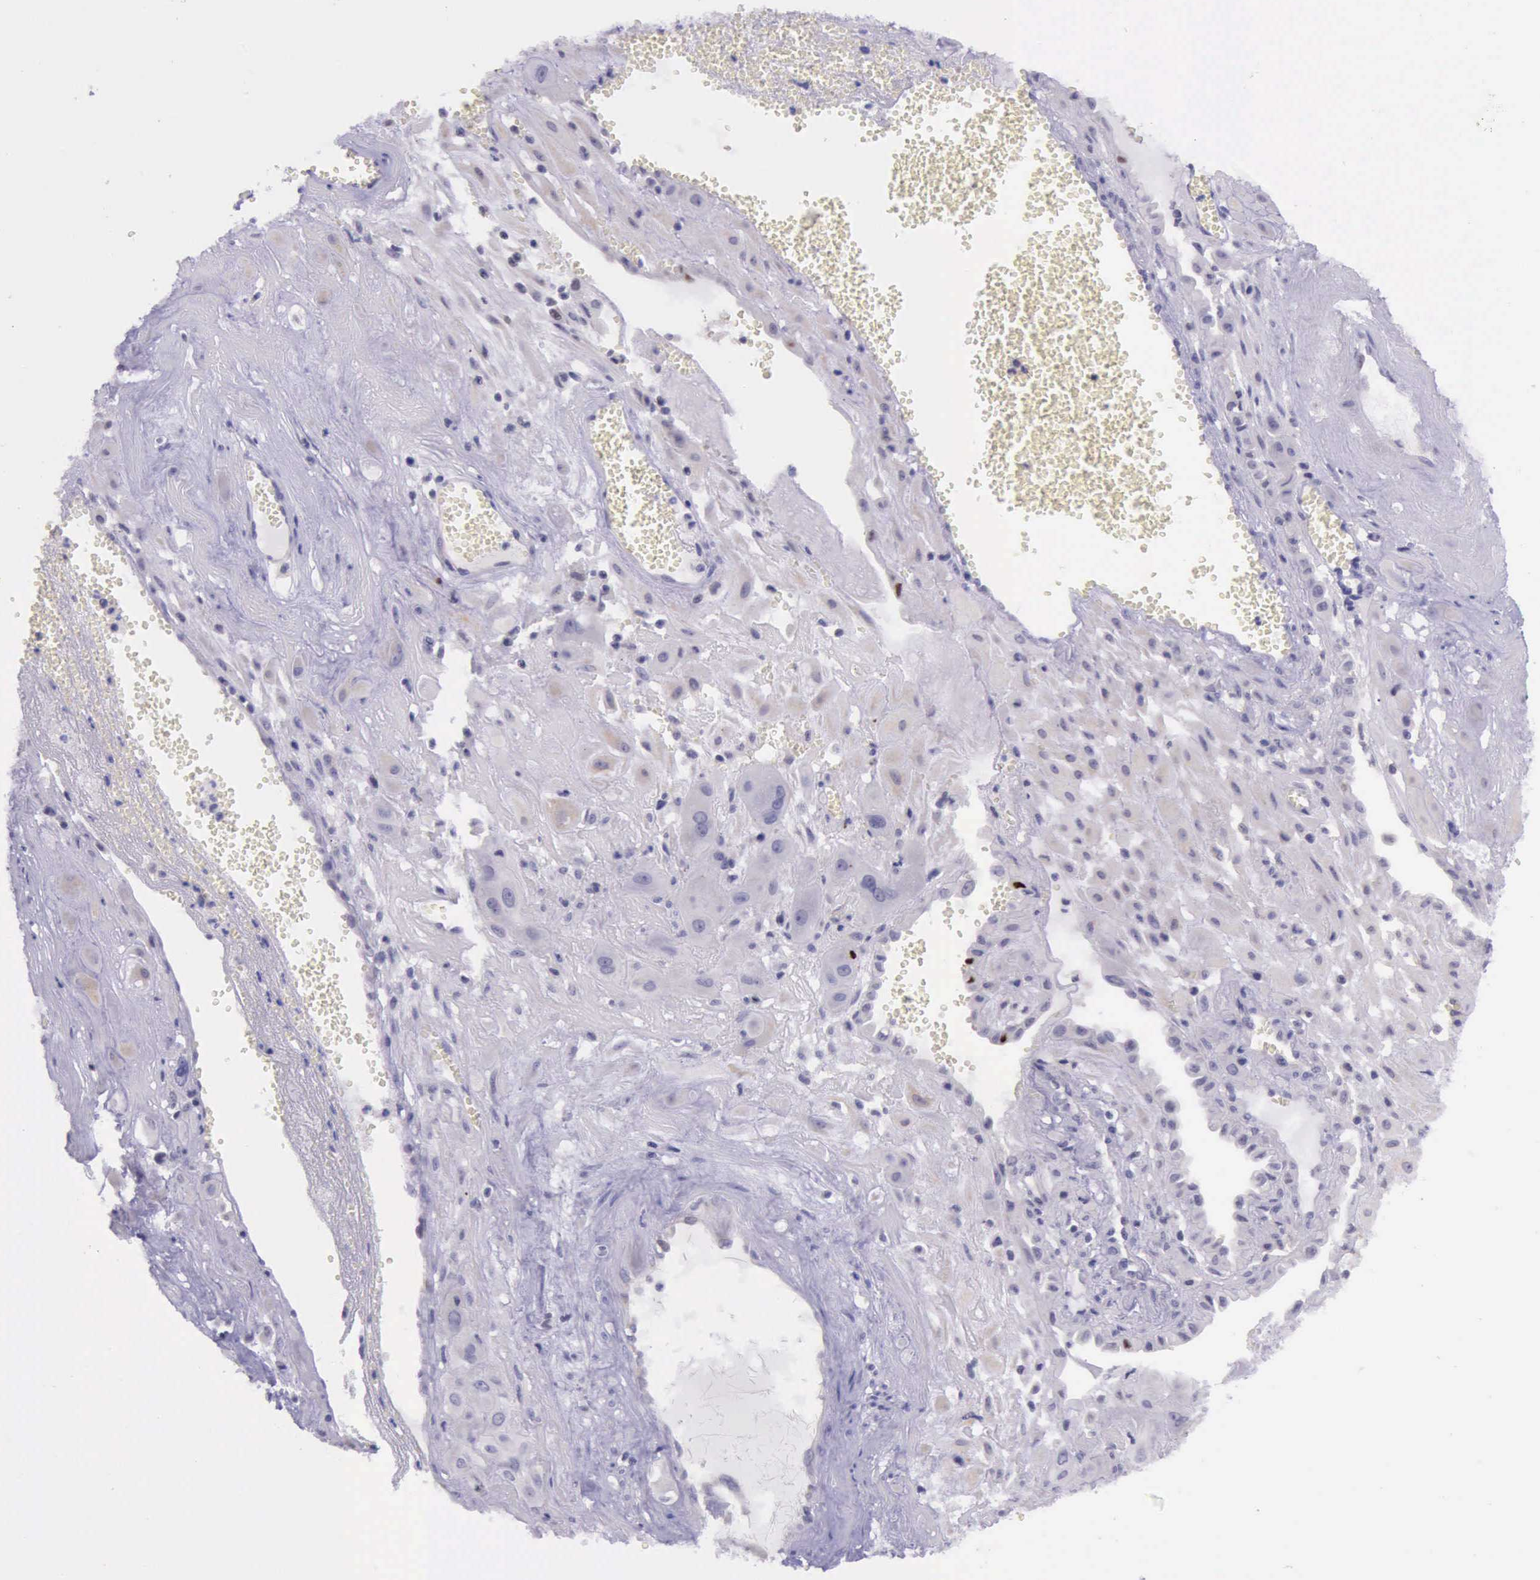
{"staining": {"intensity": "strong", "quantity": "<25%", "location": "cytoplasmic/membranous,nuclear"}, "tissue": "cervical cancer", "cell_type": "Tumor cells", "image_type": "cancer", "snomed": [{"axis": "morphology", "description": "Squamous cell carcinoma, NOS"}, {"axis": "topography", "description": "Cervix"}], "caption": "Squamous cell carcinoma (cervical) was stained to show a protein in brown. There is medium levels of strong cytoplasmic/membranous and nuclear staining in about <25% of tumor cells. (brown staining indicates protein expression, while blue staining denotes nuclei).", "gene": "PARP1", "patient": {"sex": "female", "age": 34}}